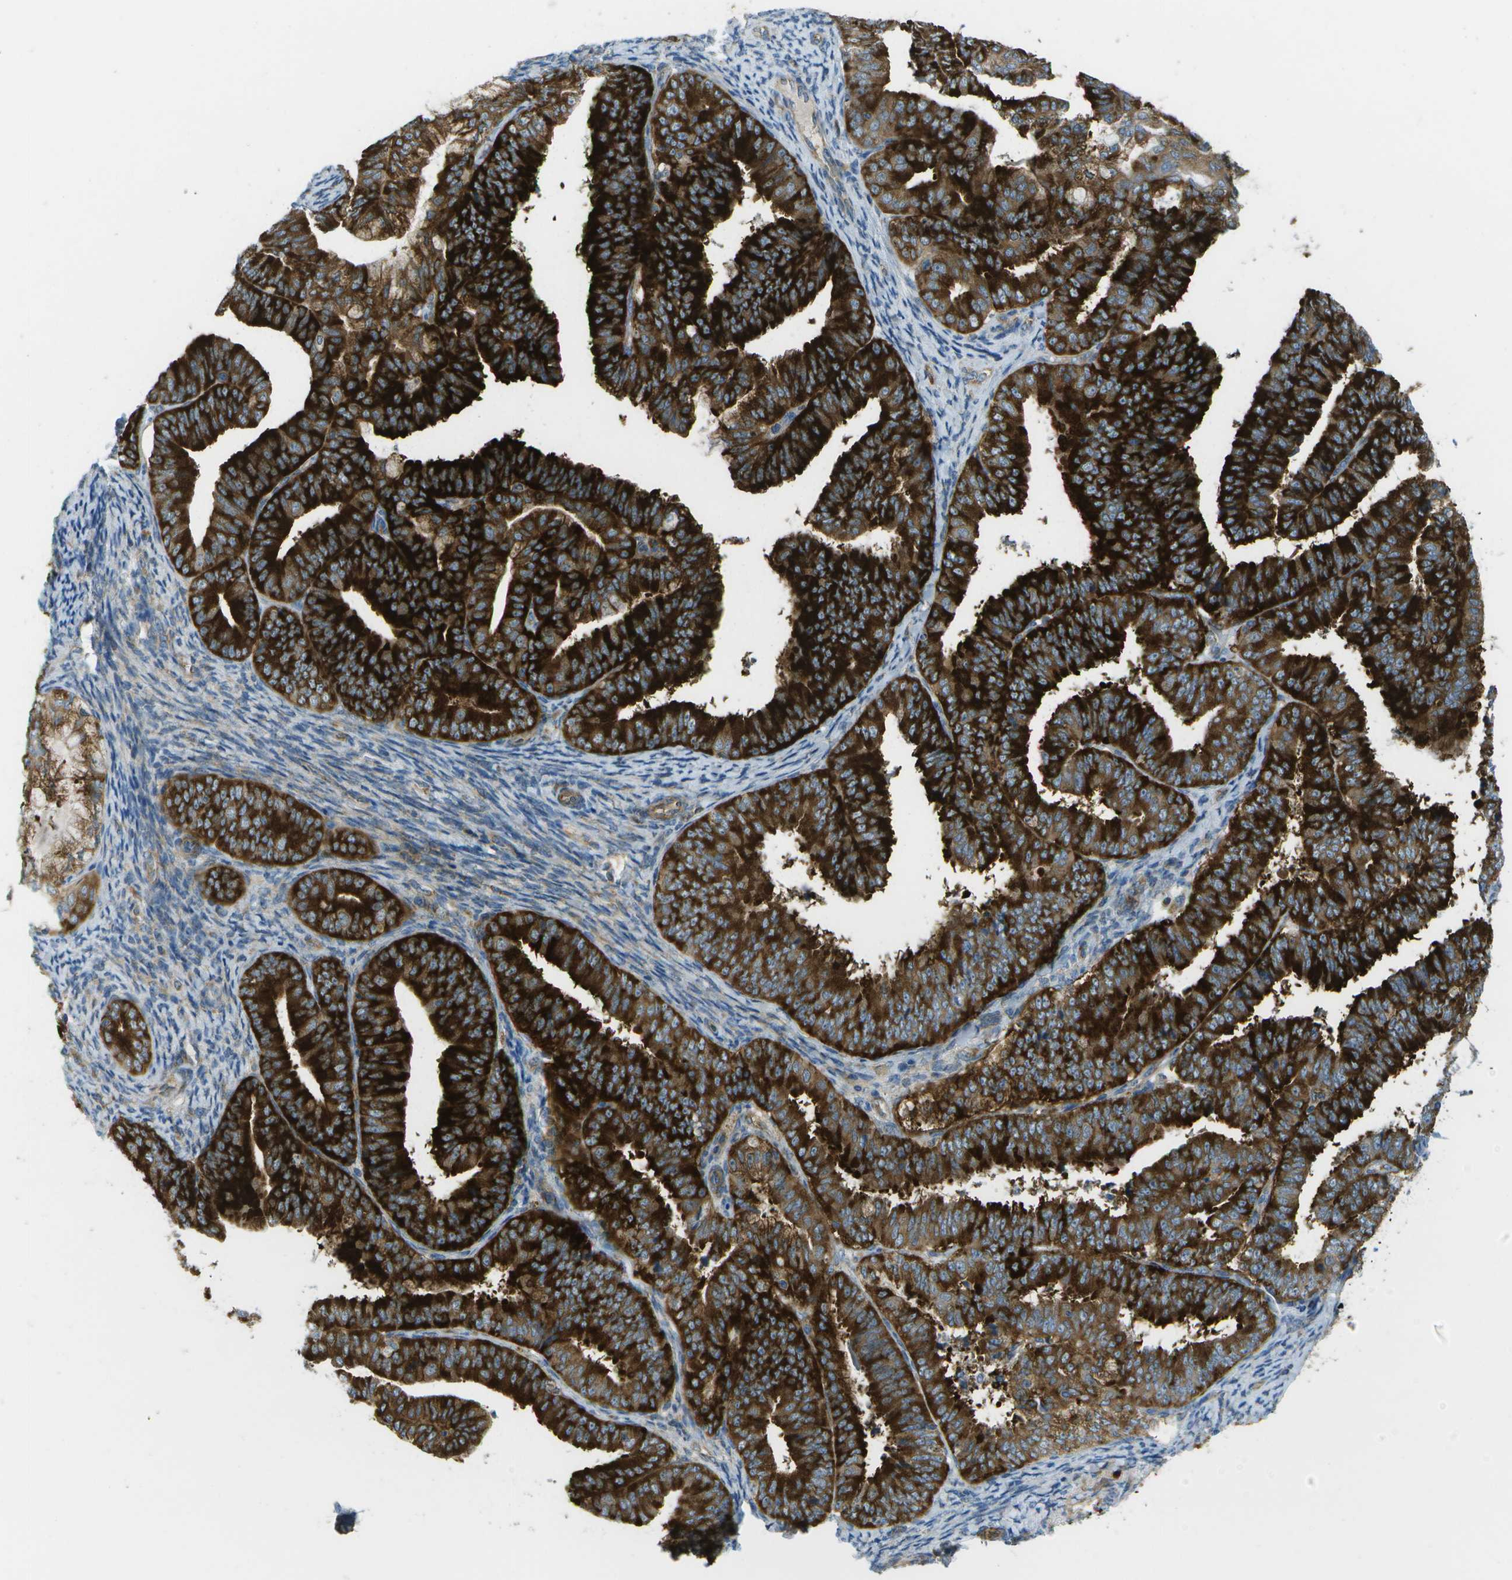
{"staining": {"intensity": "strong", "quantity": ">75%", "location": "cytoplasmic/membranous"}, "tissue": "endometrial cancer", "cell_type": "Tumor cells", "image_type": "cancer", "snomed": [{"axis": "morphology", "description": "Adenocarcinoma, NOS"}, {"axis": "topography", "description": "Endometrium"}], "caption": "A brown stain shows strong cytoplasmic/membranous expression of a protein in human adenocarcinoma (endometrial) tumor cells. The staining was performed using DAB (3,3'-diaminobenzidine), with brown indicating positive protein expression. Nuclei are stained blue with hematoxylin.", "gene": "WNK2", "patient": {"sex": "female", "age": 63}}